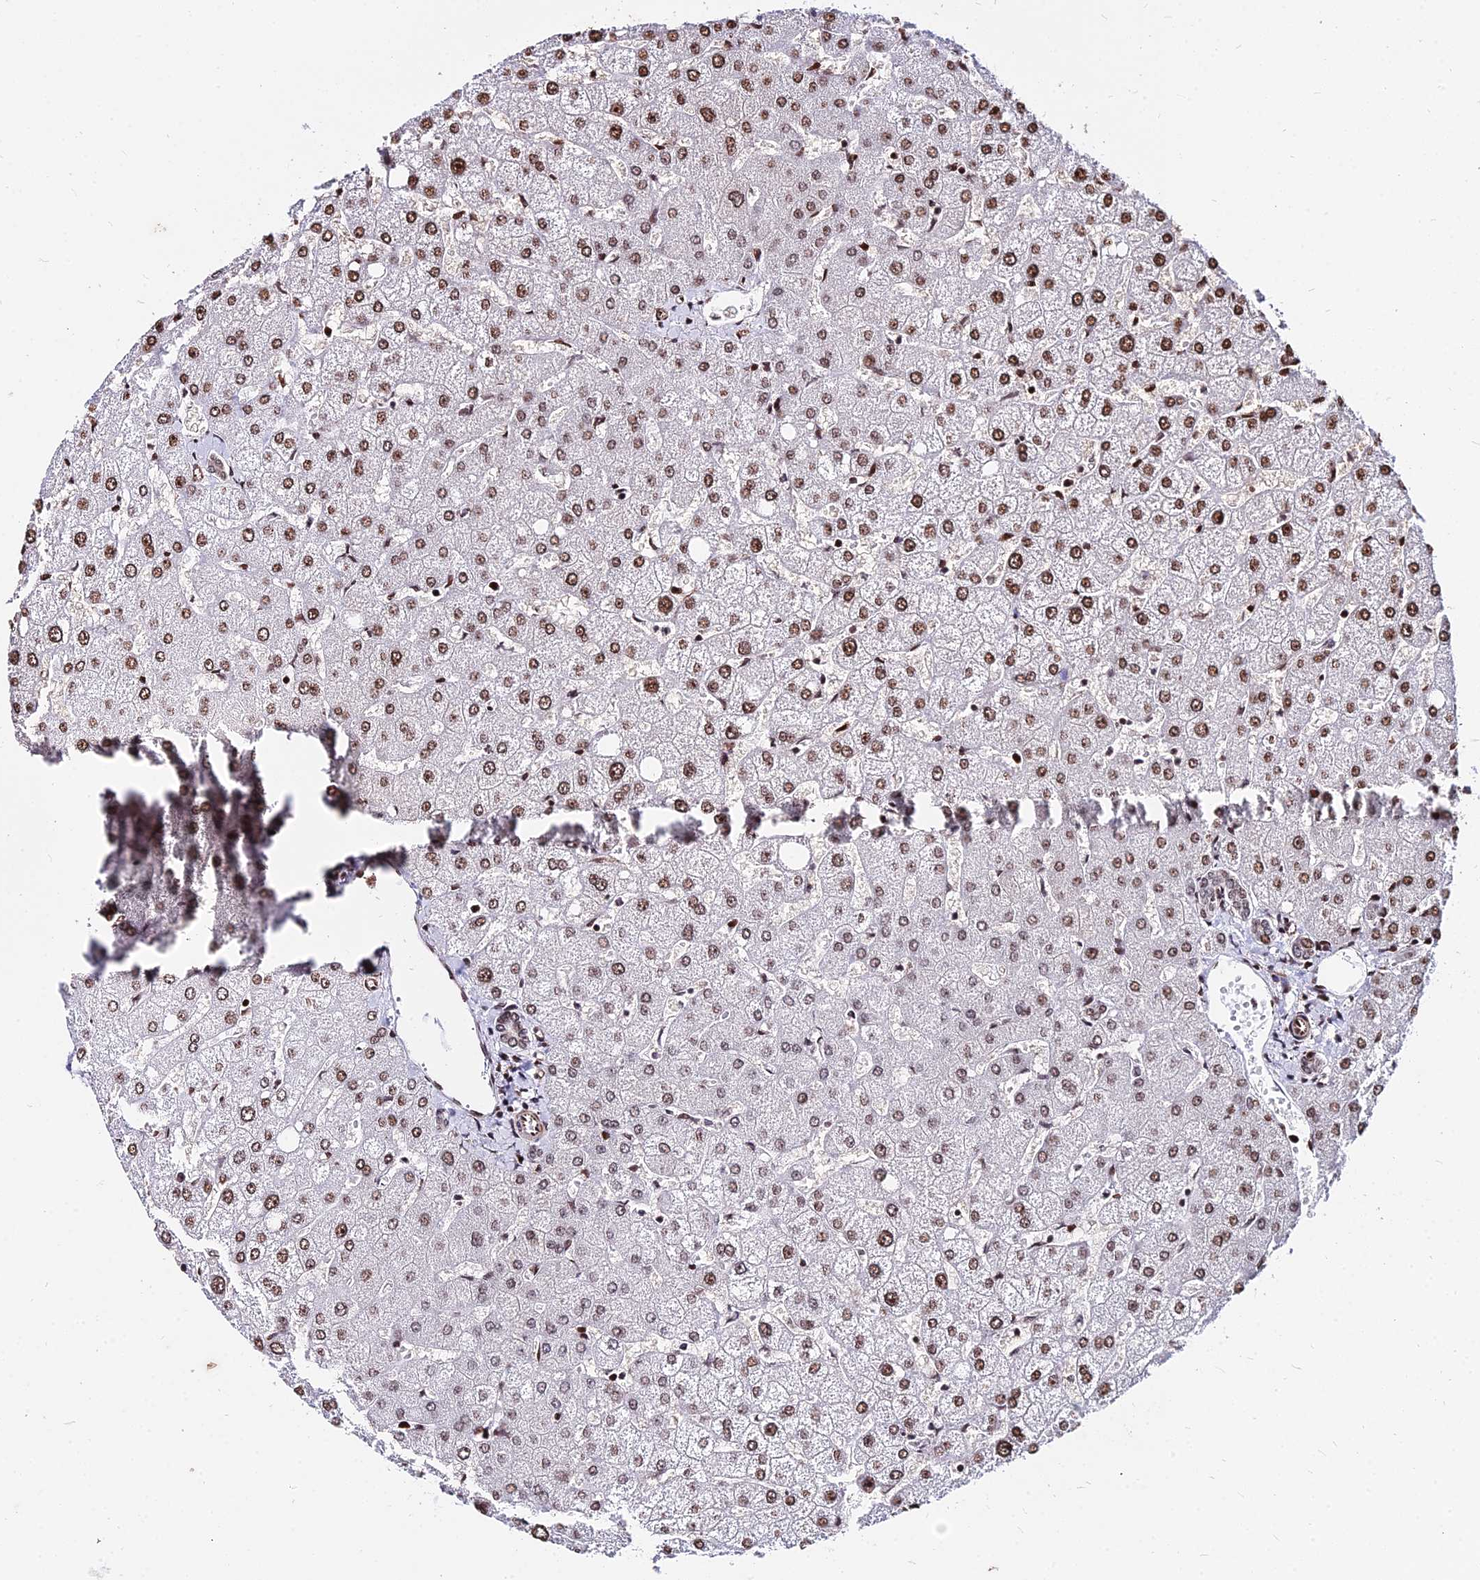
{"staining": {"intensity": "weak", "quantity": ">75%", "location": "nuclear"}, "tissue": "liver", "cell_type": "Cholangiocytes", "image_type": "normal", "snomed": [{"axis": "morphology", "description": "Normal tissue, NOS"}, {"axis": "topography", "description": "Liver"}], "caption": "Immunohistochemistry of benign liver shows low levels of weak nuclear expression in about >75% of cholangiocytes. Nuclei are stained in blue.", "gene": "NYAP2", "patient": {"sex": "female", "age": 54}}